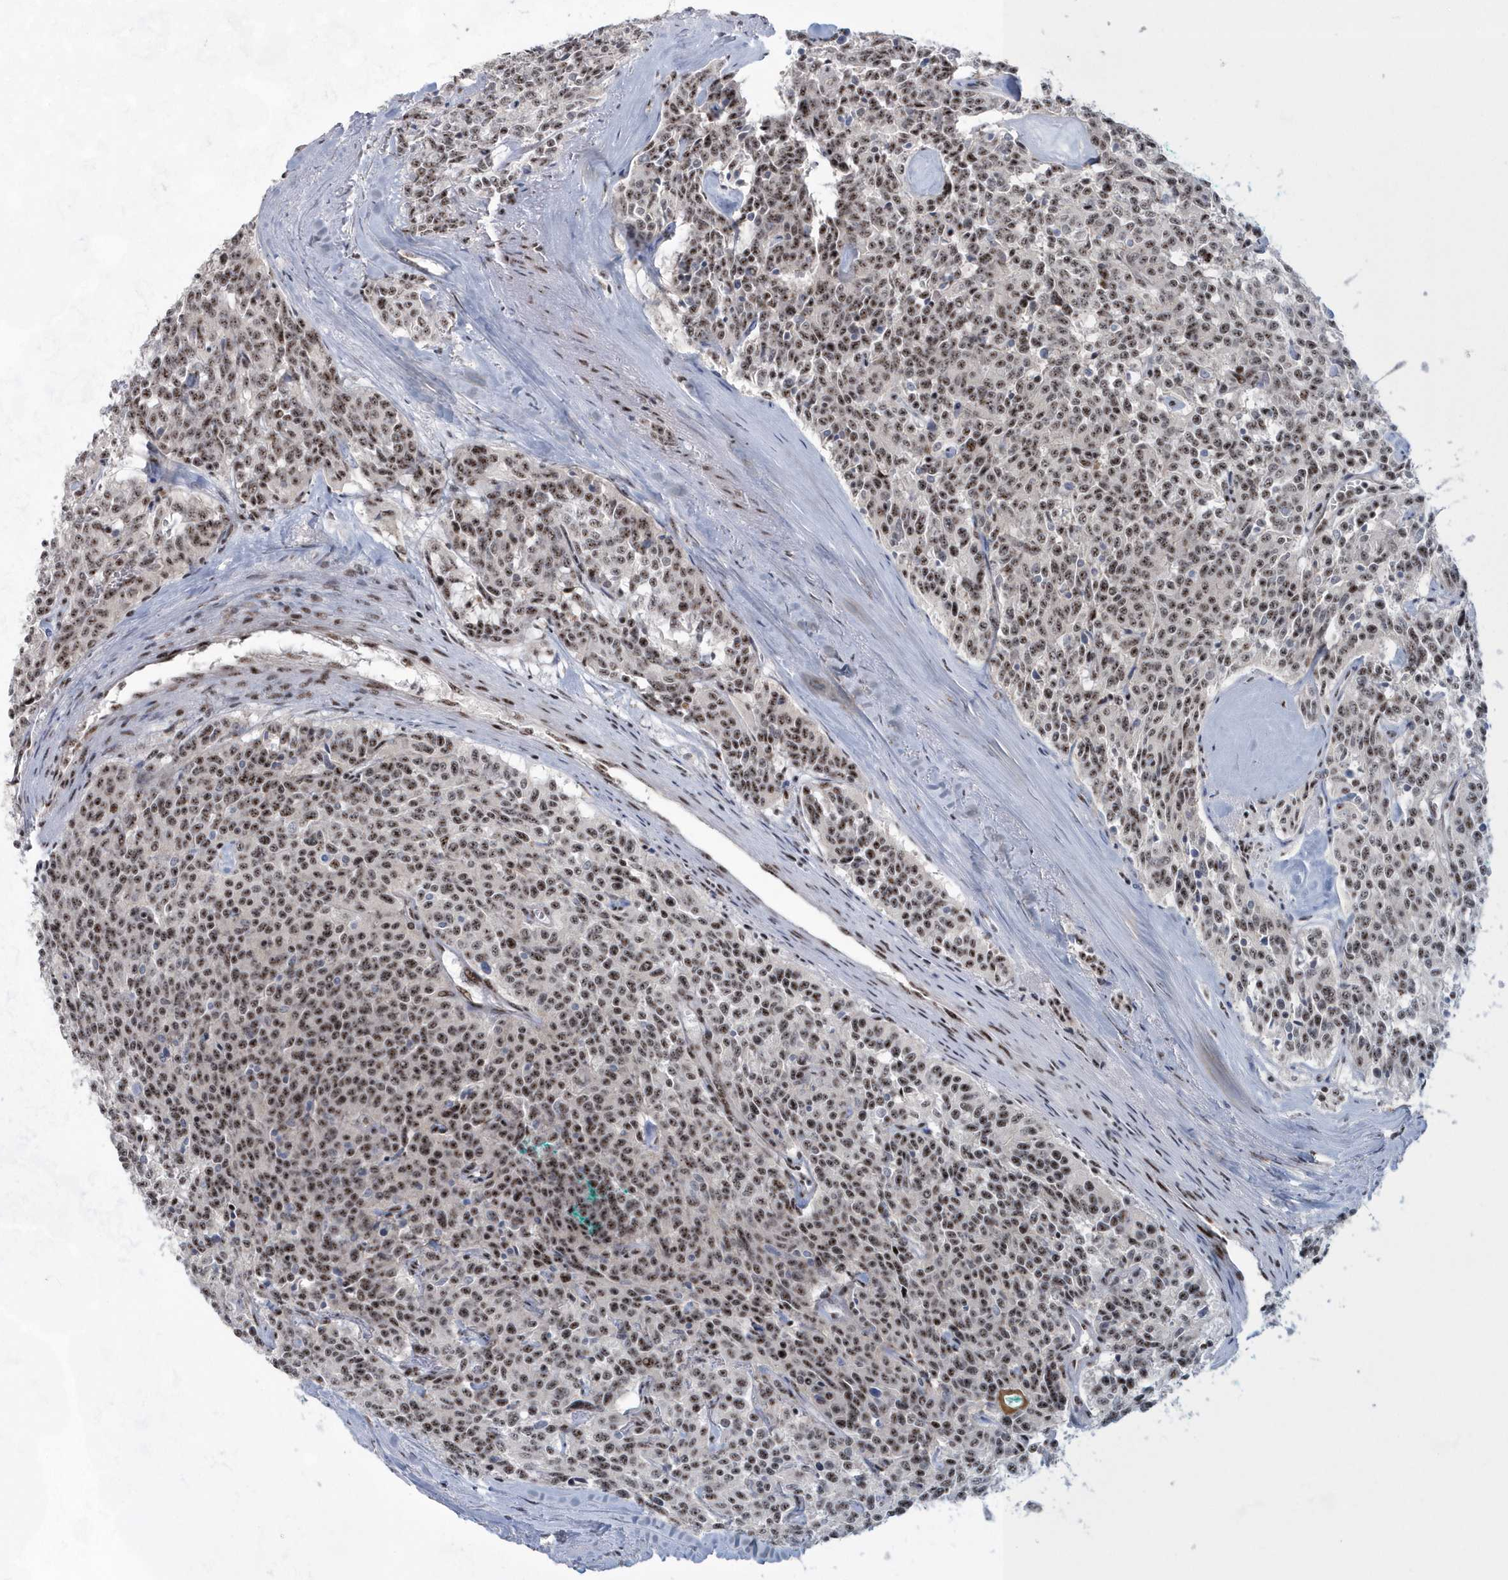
{"staining": {"intensity": "moderate", "quantity": ">75%", "location": "nuclear"}, "tissue": "carcinoid", "cell_type": "Tumor cells", "image_type": "cancer", "snomed": [{"axis": "morphology", "description": "Carcinoid, malignant, NOS"}, {"axis": "topography", "description": "Lung"}], "caption": "Immunohistochemical staining of malignant carcinoid displays medium levels of moderate nuclear protein expression in about >75% of tumor cells. The staining was performed using DAB to visualize the protein expression in brown, while the nuclei were stained in blue with hematoxylin (Magnification: 20x).", "gene": "KDM6B", "patient": {"sex": "female", "age": 46}}